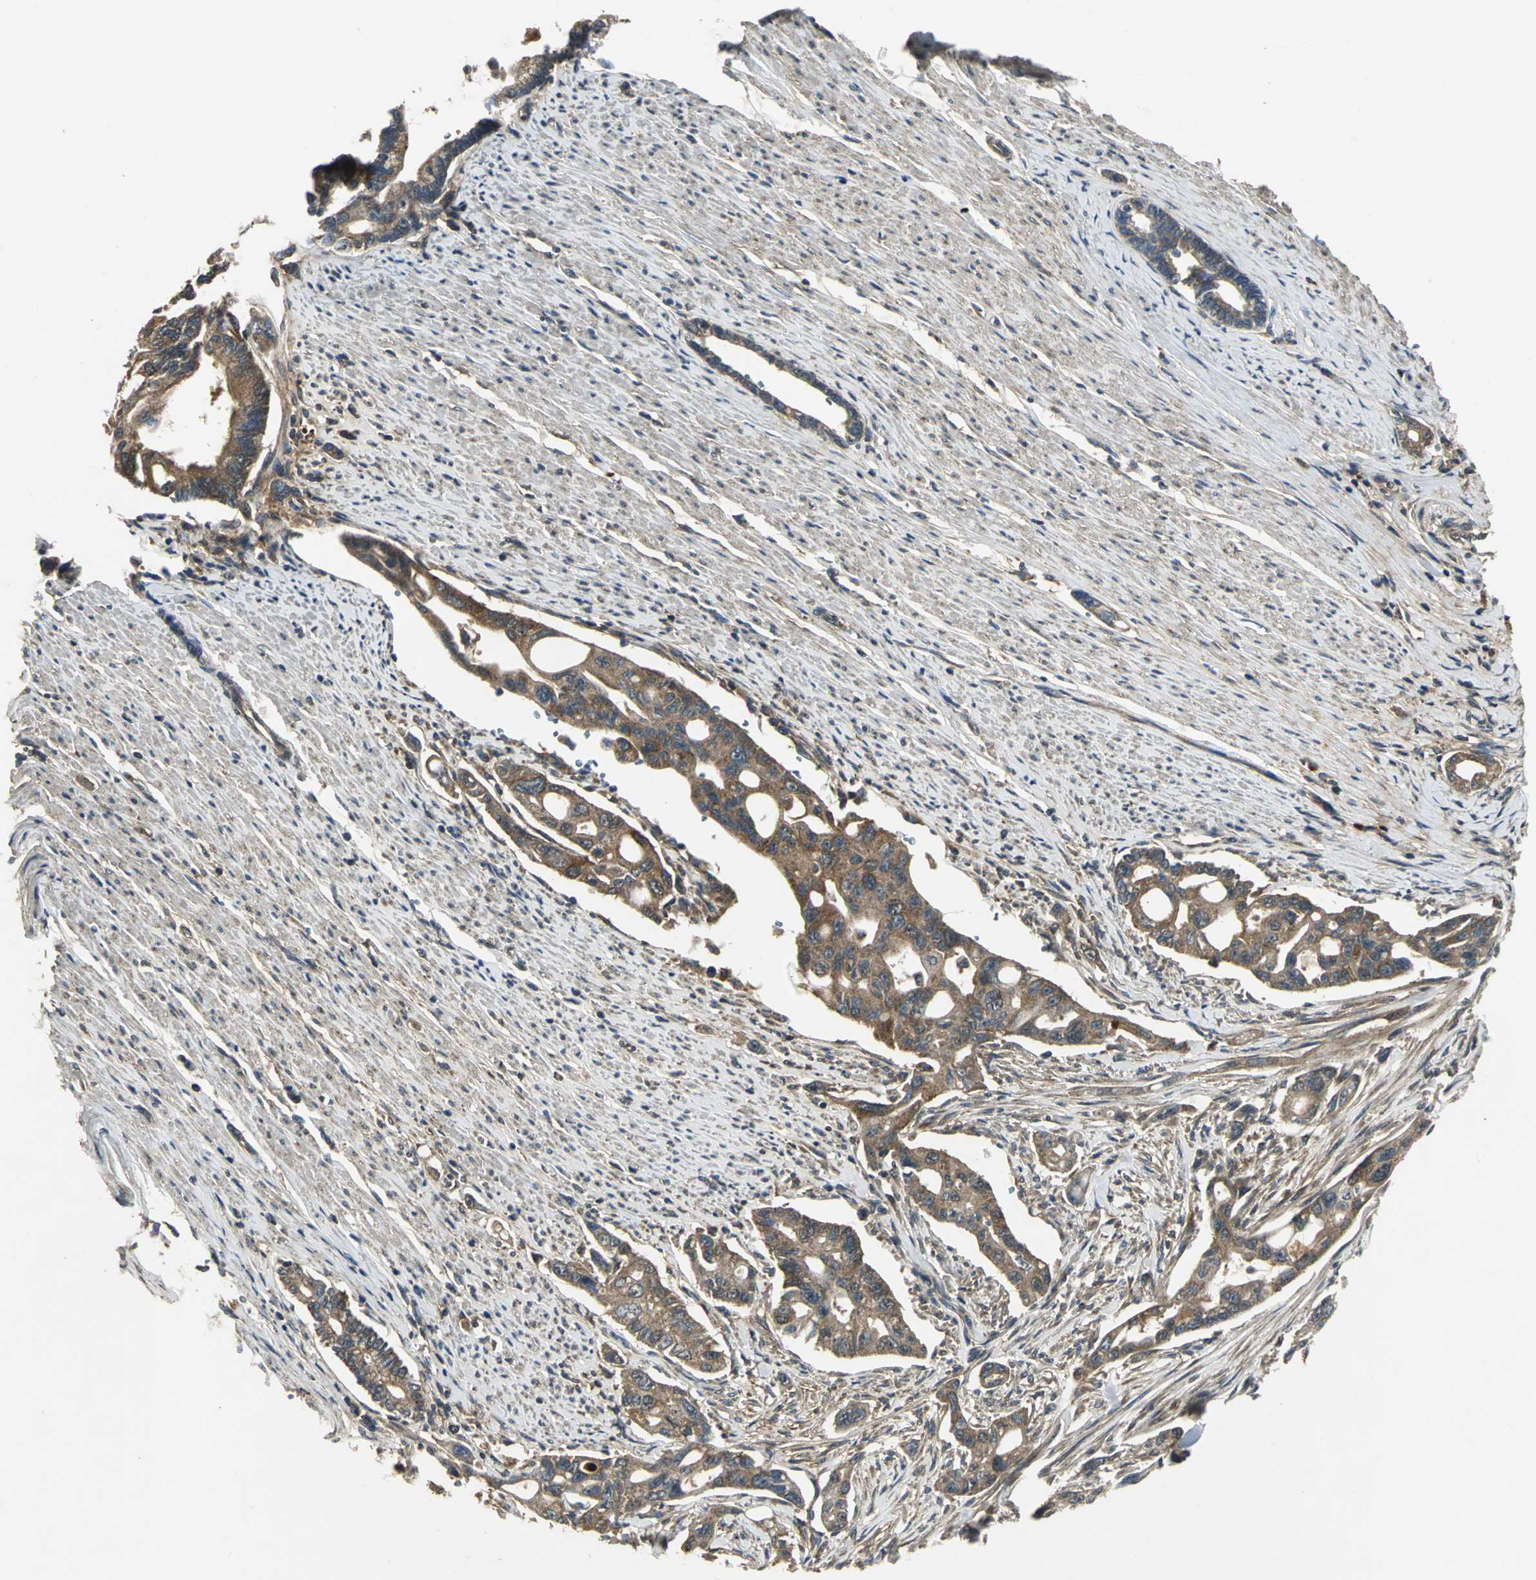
{"staining": {"intensity": "moderate", "quantity": ">75%", "location": "cytoplasmic/membranous"}, "tissue": "pancreatic cancer", "cell_type": "Tumor cells", "image_type": "cancer", "snomed": [{"axis": "morphology", "description": "Normal tissue, NOS"}, {"axis": "topography", "description": "Pancreas"}], "caption": "A medium amount of moderate cytoplasmic/membranous positivity is identified in about >75% of tumor cells in pancreatic cancer tissue.", "gene": "IRF3", "patient": {"sex": "male", "age": 42}}